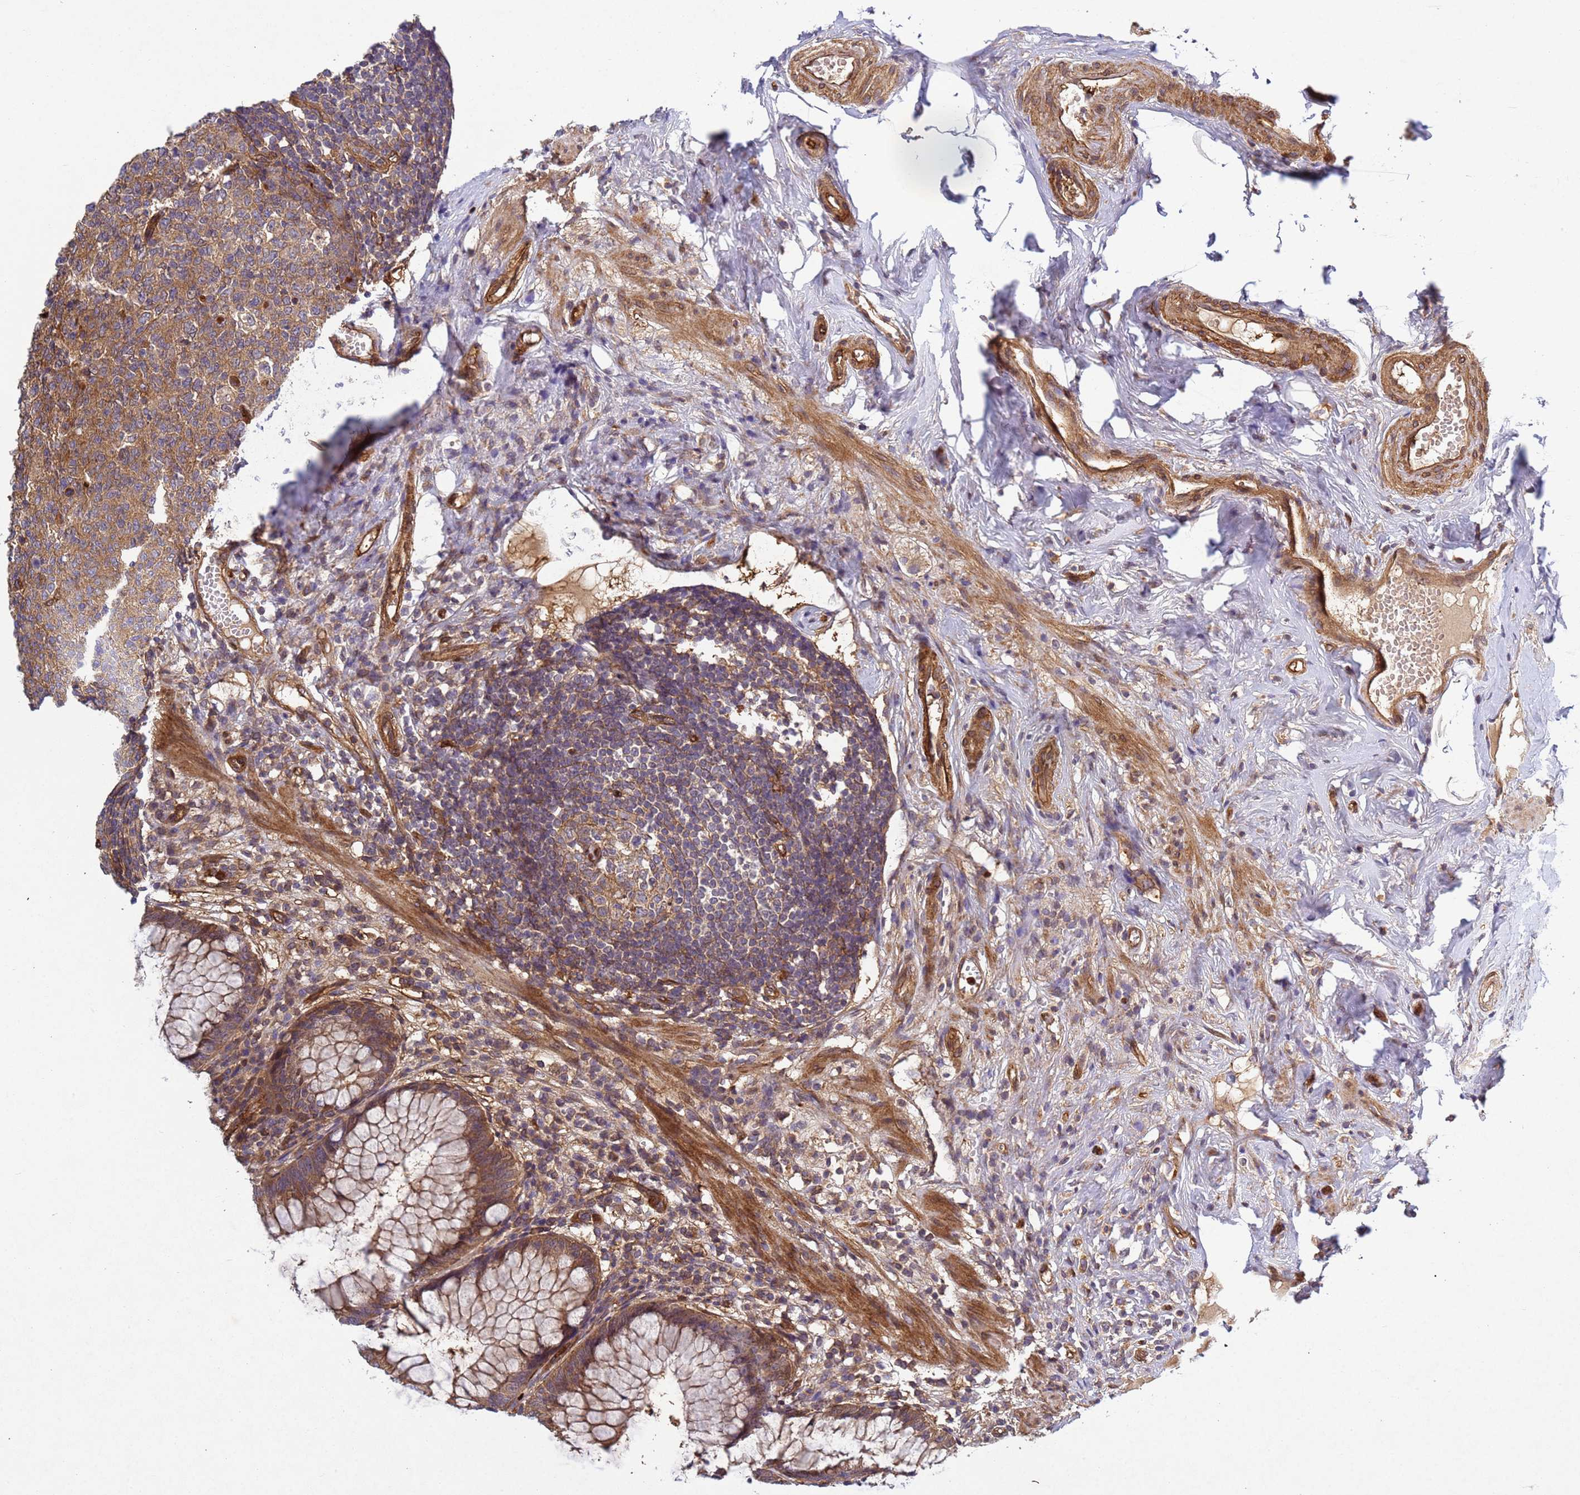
{"staining": {"intensity": "moderate", "quantity": ">75%", "location": "cytoplasmic/membranous"}, "tissue": "appendix", "cell_type": "Glandular cells", "image_type": "normal", "snomed": [{"axis": "morphology", "description": "Normal tissue, NOS"}, {"axis": "topography", "description": "Appendix"}], "caption": "DAB immunohistochemical staining of benign appendix demonstrates moderate cytoplasmic/membranous protein positivity in about >75% of glandular cells. The staining was performed using DAB to visualize the protein expression in brown, while the nuclei were stained in blue with hematoxylin (Magnification: 20x).", "gene": "C8orf34", "patient": {"sex": "male", "age": 56}}